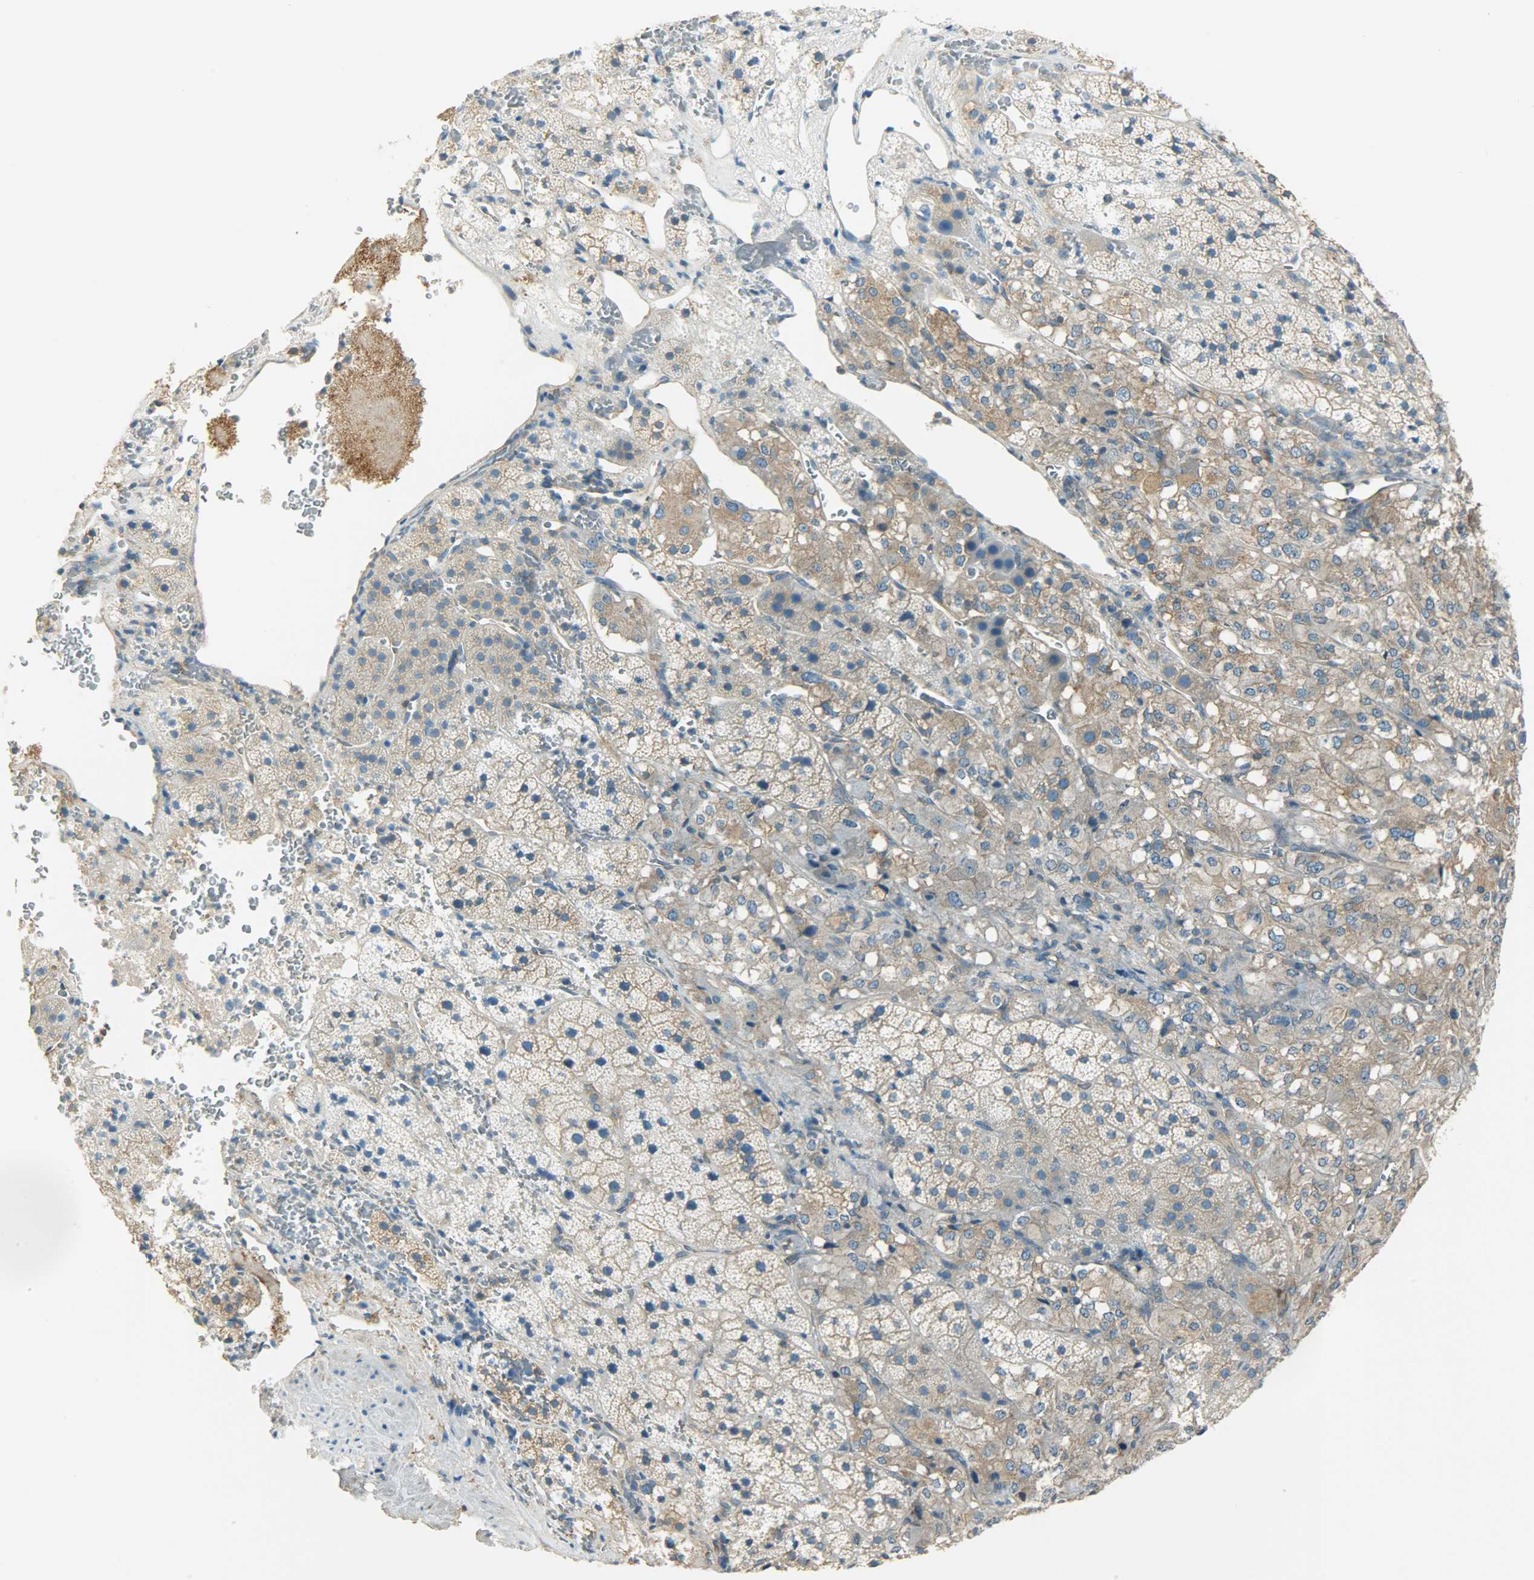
{"staining": {"intensity": "weak", "quantity": "25%-75%", "location": "cytoplasmic/membranous"}, "tissue": "adrenal gland", "cell_type": "Glandular cells", "image_type": "normal", "snomed": [{"axis": "morphology", "description": "Normal tissue, NOS"}, {"axis": "topography", "description": "Adrenal gland"}], "caption": "A brown stain shows weak cytoplasmic/membranous expression of a protein in glandular cells of benign adrenal gland. The protein is shown in brown color, while the nuclei are stained blue.", "gene": "TSC22D2", "patient": {"sex": "female", "age": 44}}